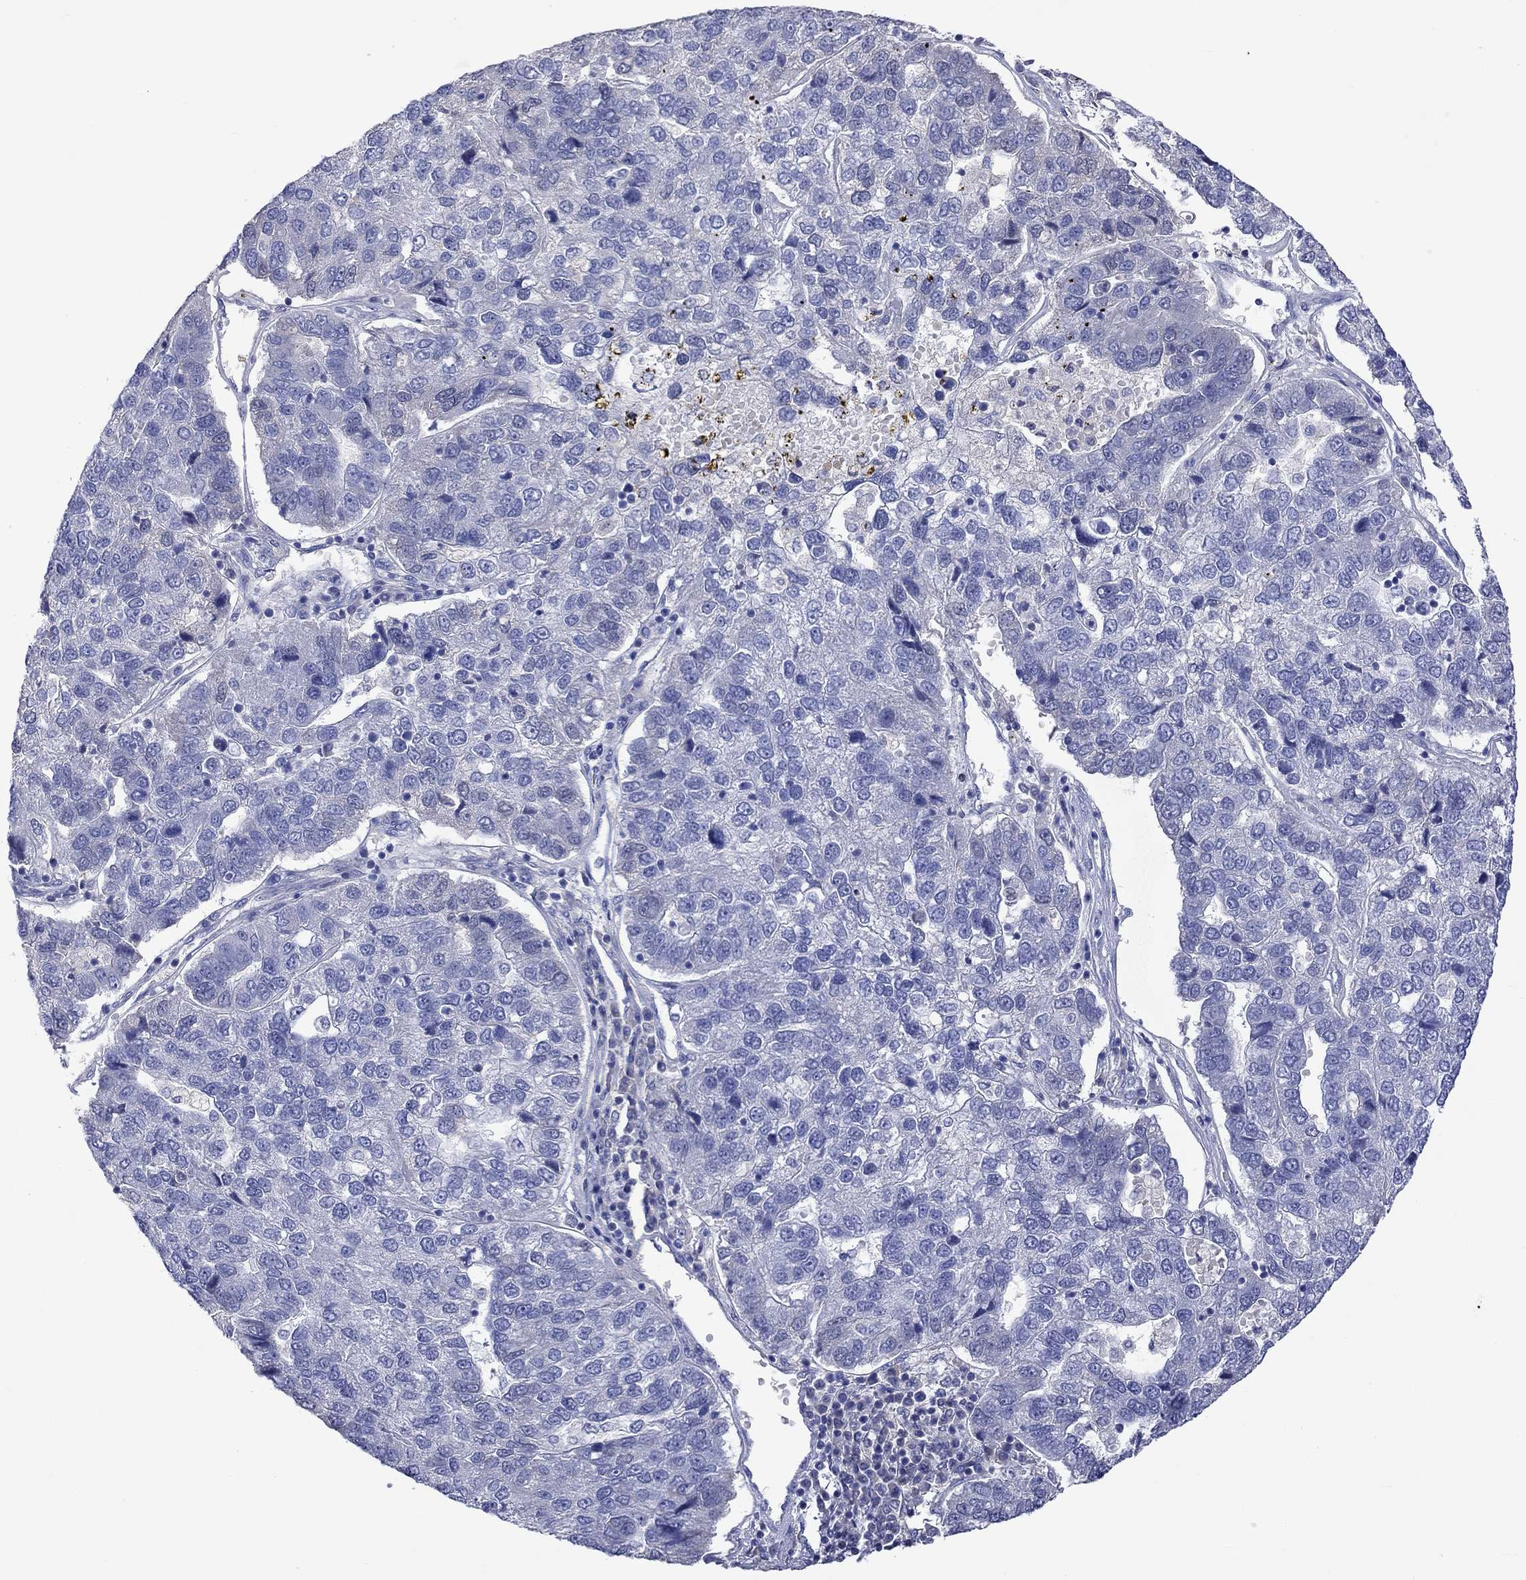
{"staining": {"intensity": "negative", "quantity": "none", "location": "none"}, "tissue": "pancreatic cancer", "cell_type": "Tumor cells", "image_type": "cancer", "snomed": [{"axis": "morphology", "description": "Adenocarcinoma, NOS"}, {"axis": "topography", "description": "Pancreas"}], "caption": "This photomicrograph is of pancreatic cancer (adenocarcinoma) stained with IHC to label a protein in brown with the nuclei are counter-stained blue. There is no expression in tumor cells.", "gene": "LRFN4", "patient": {"sex": "female", "age": 61}}